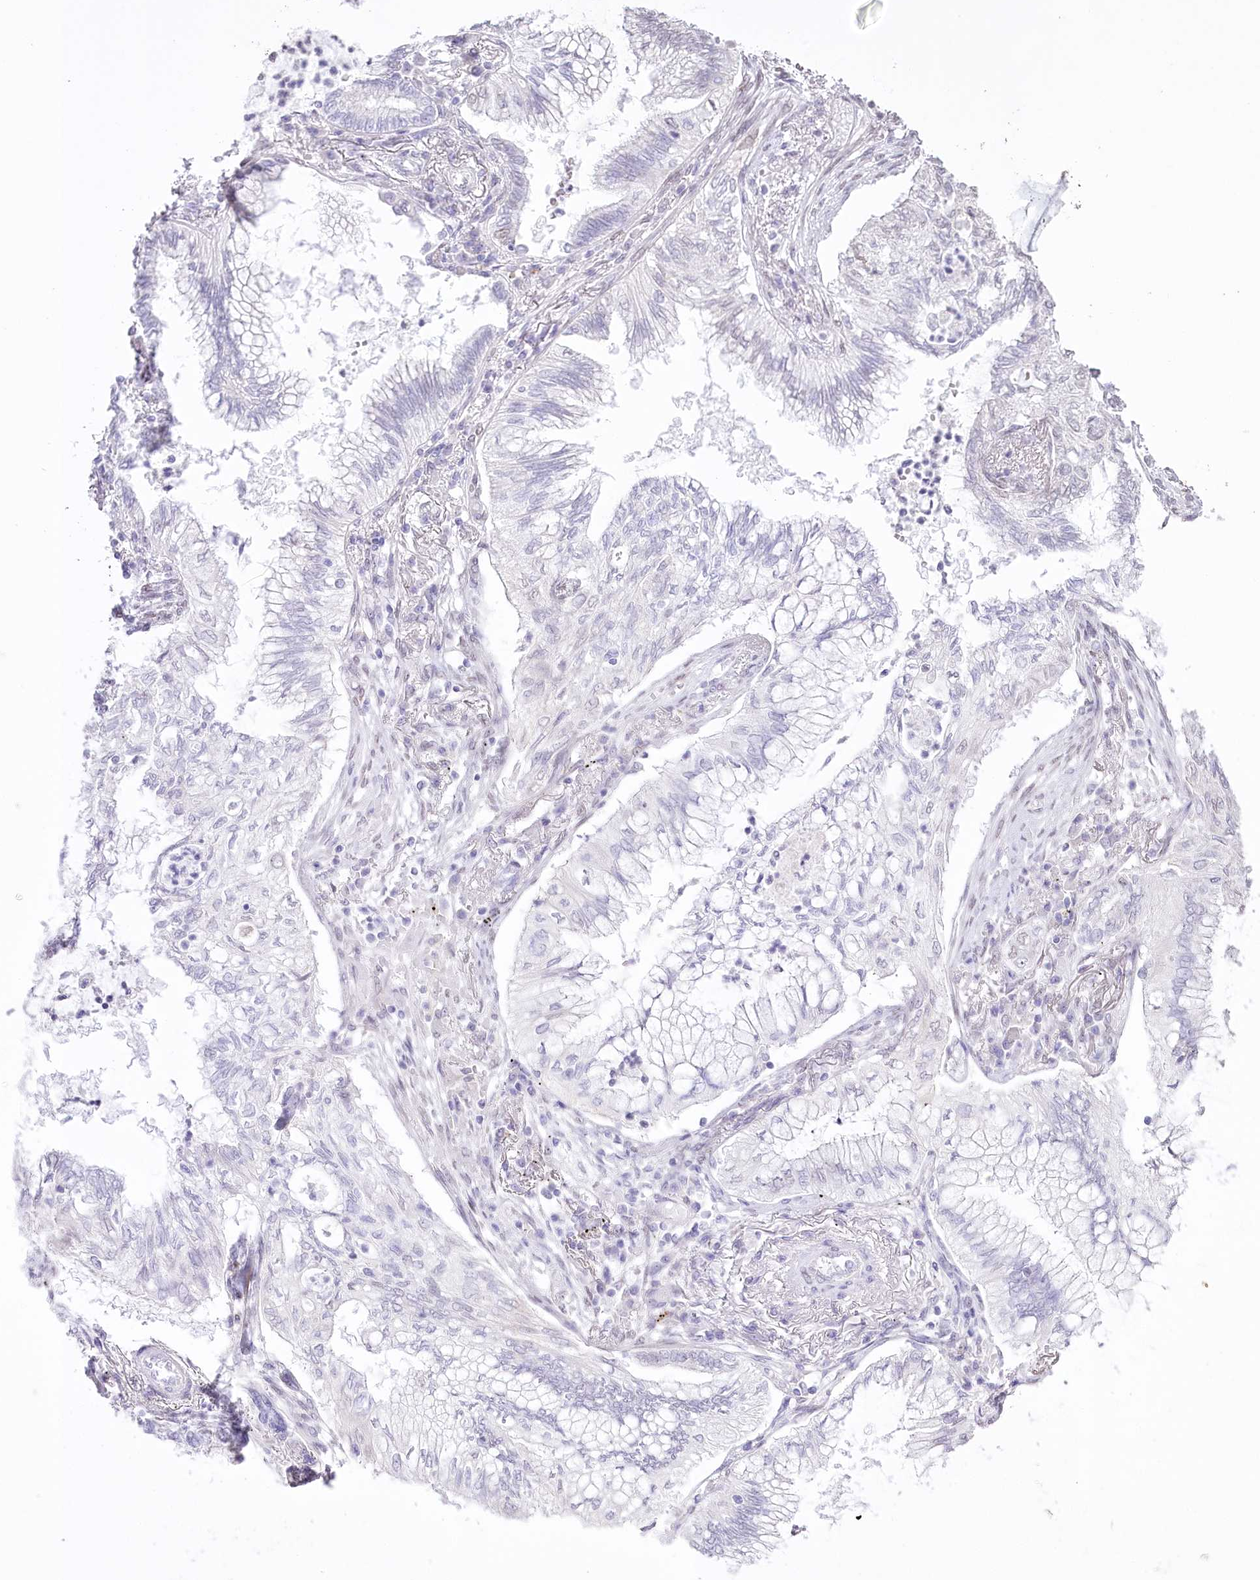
{"staining": {"intensity": "negative", "quantity": "none", "location": "none"}, "tissue": "lung cancer", "cell_type": "Tumor cells", "image_type": "cancer", "snomed": [{"axis": "morphology", "description": "Adenocarcinoma, NOS"}, {"axis": "topography", "description": "Lung"}], "caption": "High power microscopy image of an immunohistochemistry (IHC) micrograph of adenocarcinoma (lung), revealing no significant positivity in tumor cells. (DAB IHC visualized using brightfield microscopy, high magnification).", "gene": "SLC39A10", "patient": {"sex": "female", "age": 70}}